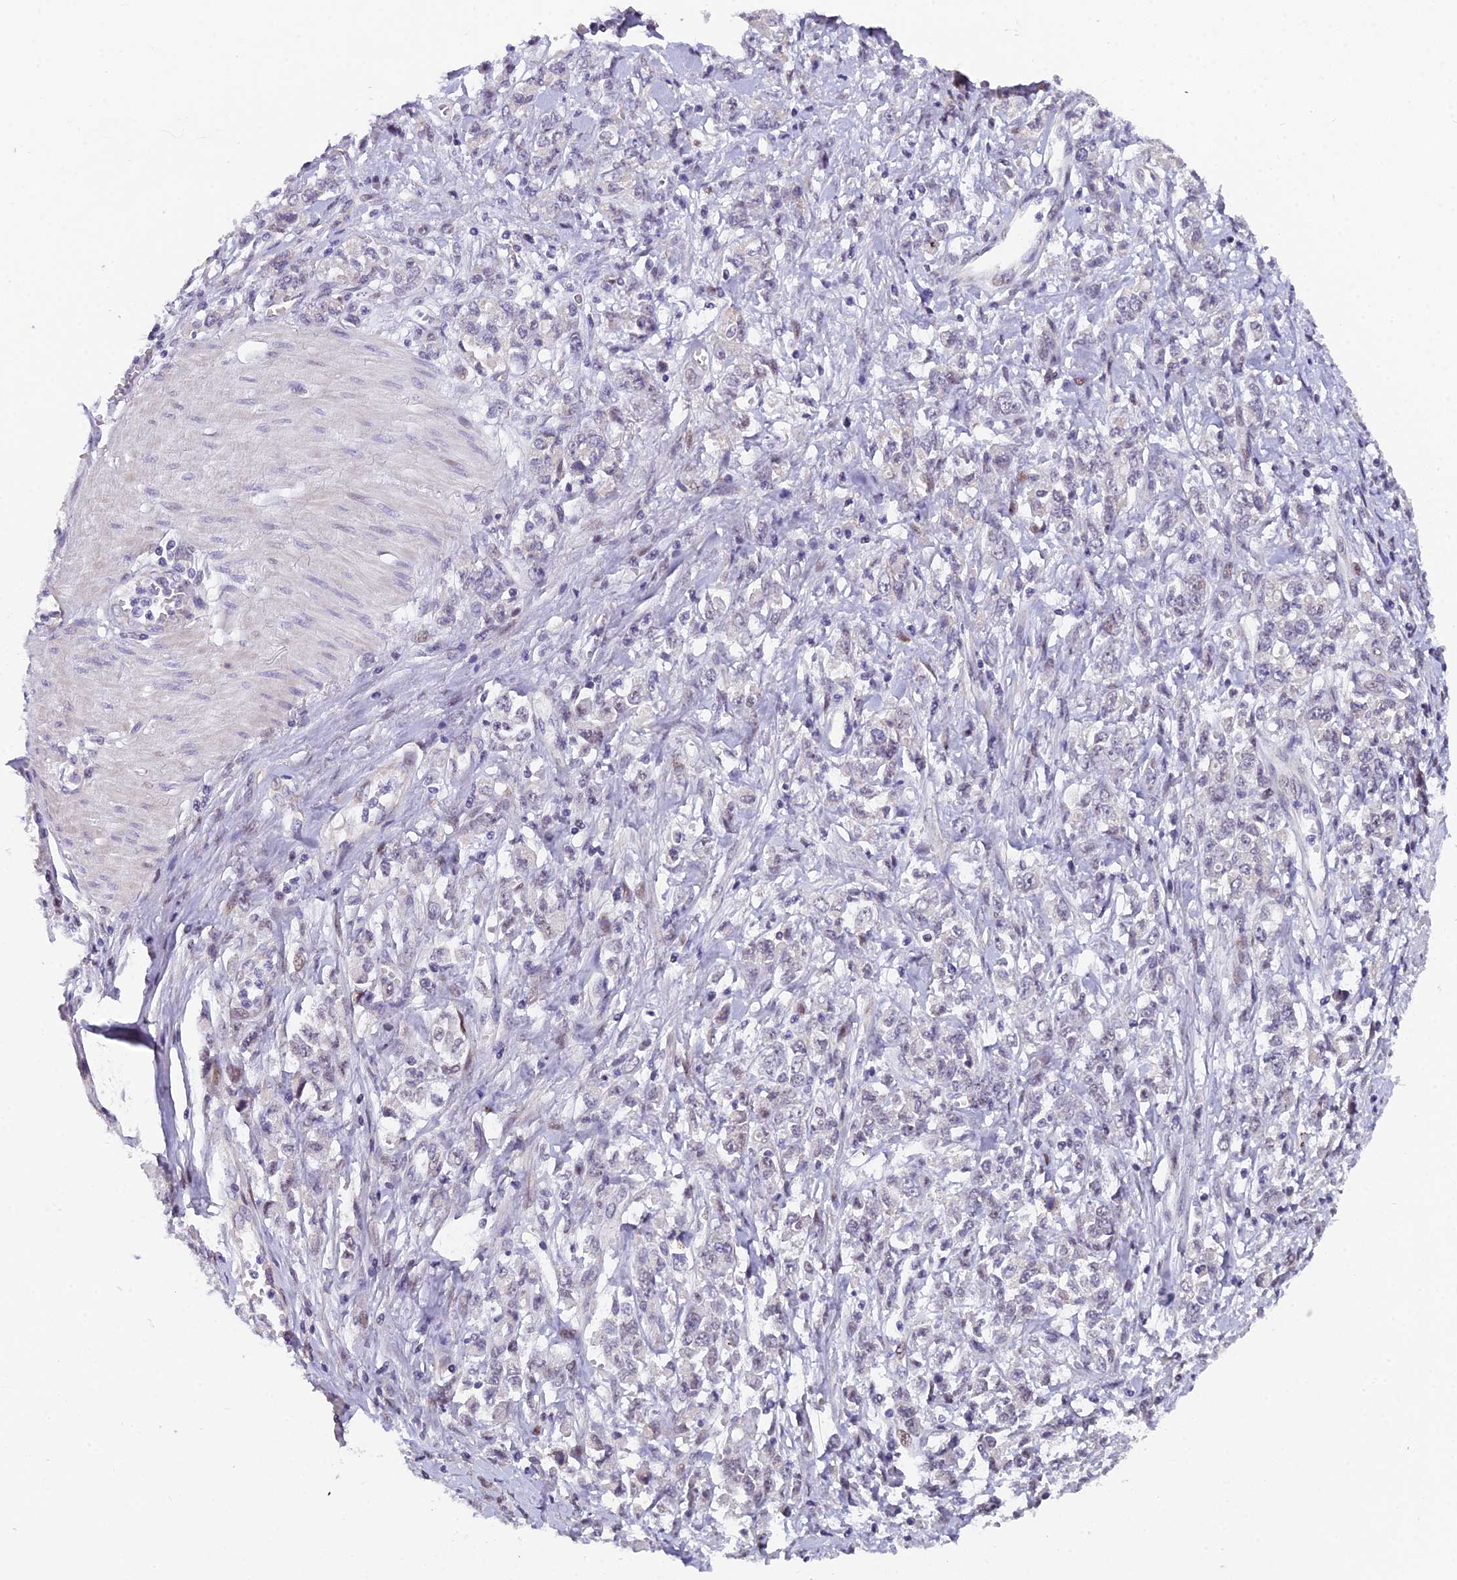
{"staining": {"intensity": "negative", "quantity": "none", "location": "none"}, "tissue": "stomach cancer", "cell_type": "Tumor cells", "image_type": "cancer", "snomed": [{"axis": "morphology", "description": "Adenocarcinoma, NOS"}, {"axis": "topography", "description": "Stomach"}], "caption": "A high-resolution histopathology image shows IHC staining of stomach cancer (adenocarcinoma), which exhibits no significant expression in tumor cells.", "gene": "XKR9", "patient": {"sex": "female", "age": 76}}